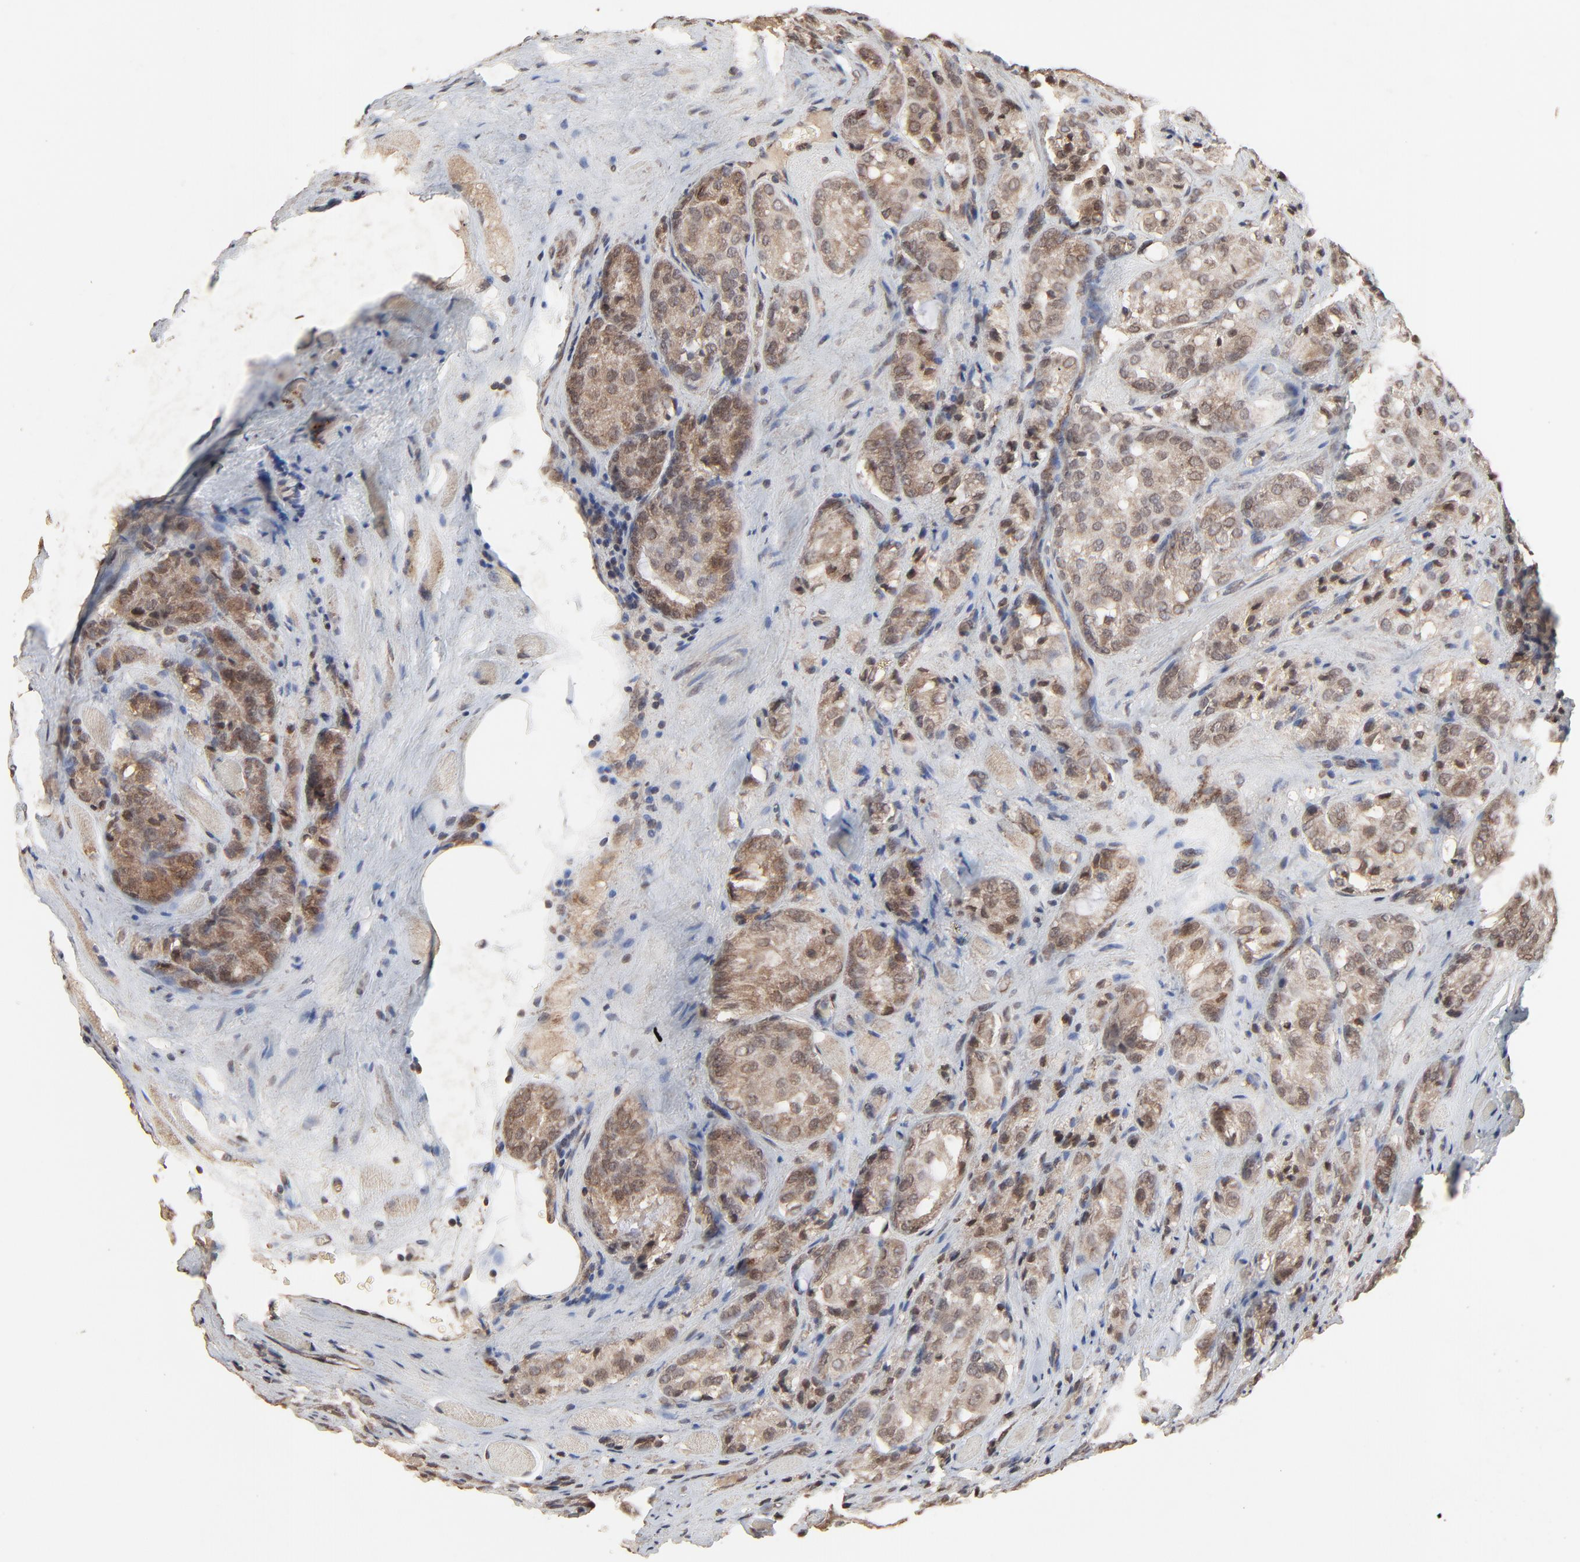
{"staining": {"intensity": "weak", "quantity": ">75%", "location": "cytoplasmic/membranous,nuclear"}, "tissue": "prostate cancer", "cell_type": "Tumor cells", "image_type": "cancer", "snomed": [{"axis": "morphology", "description": "Adenocarcinoma, Medium grade"}, {"axis": "topography", "description": "Prostate"}], "caption": "Immunohistochemistry histopathology image of neoplastic tissue: prostate adenocarcinoma (medium-grade) stained using immunohistochemistry (IHC) reveals low levels of weak protein expression localized specifically in the cytoplasmic/membranous and nuclear of tumor cells, appearing as a cytoplasmic/membranous and nuclear brown color.", "gene": "FAM227A", "patient": {"sex": "male", "age": 60}}